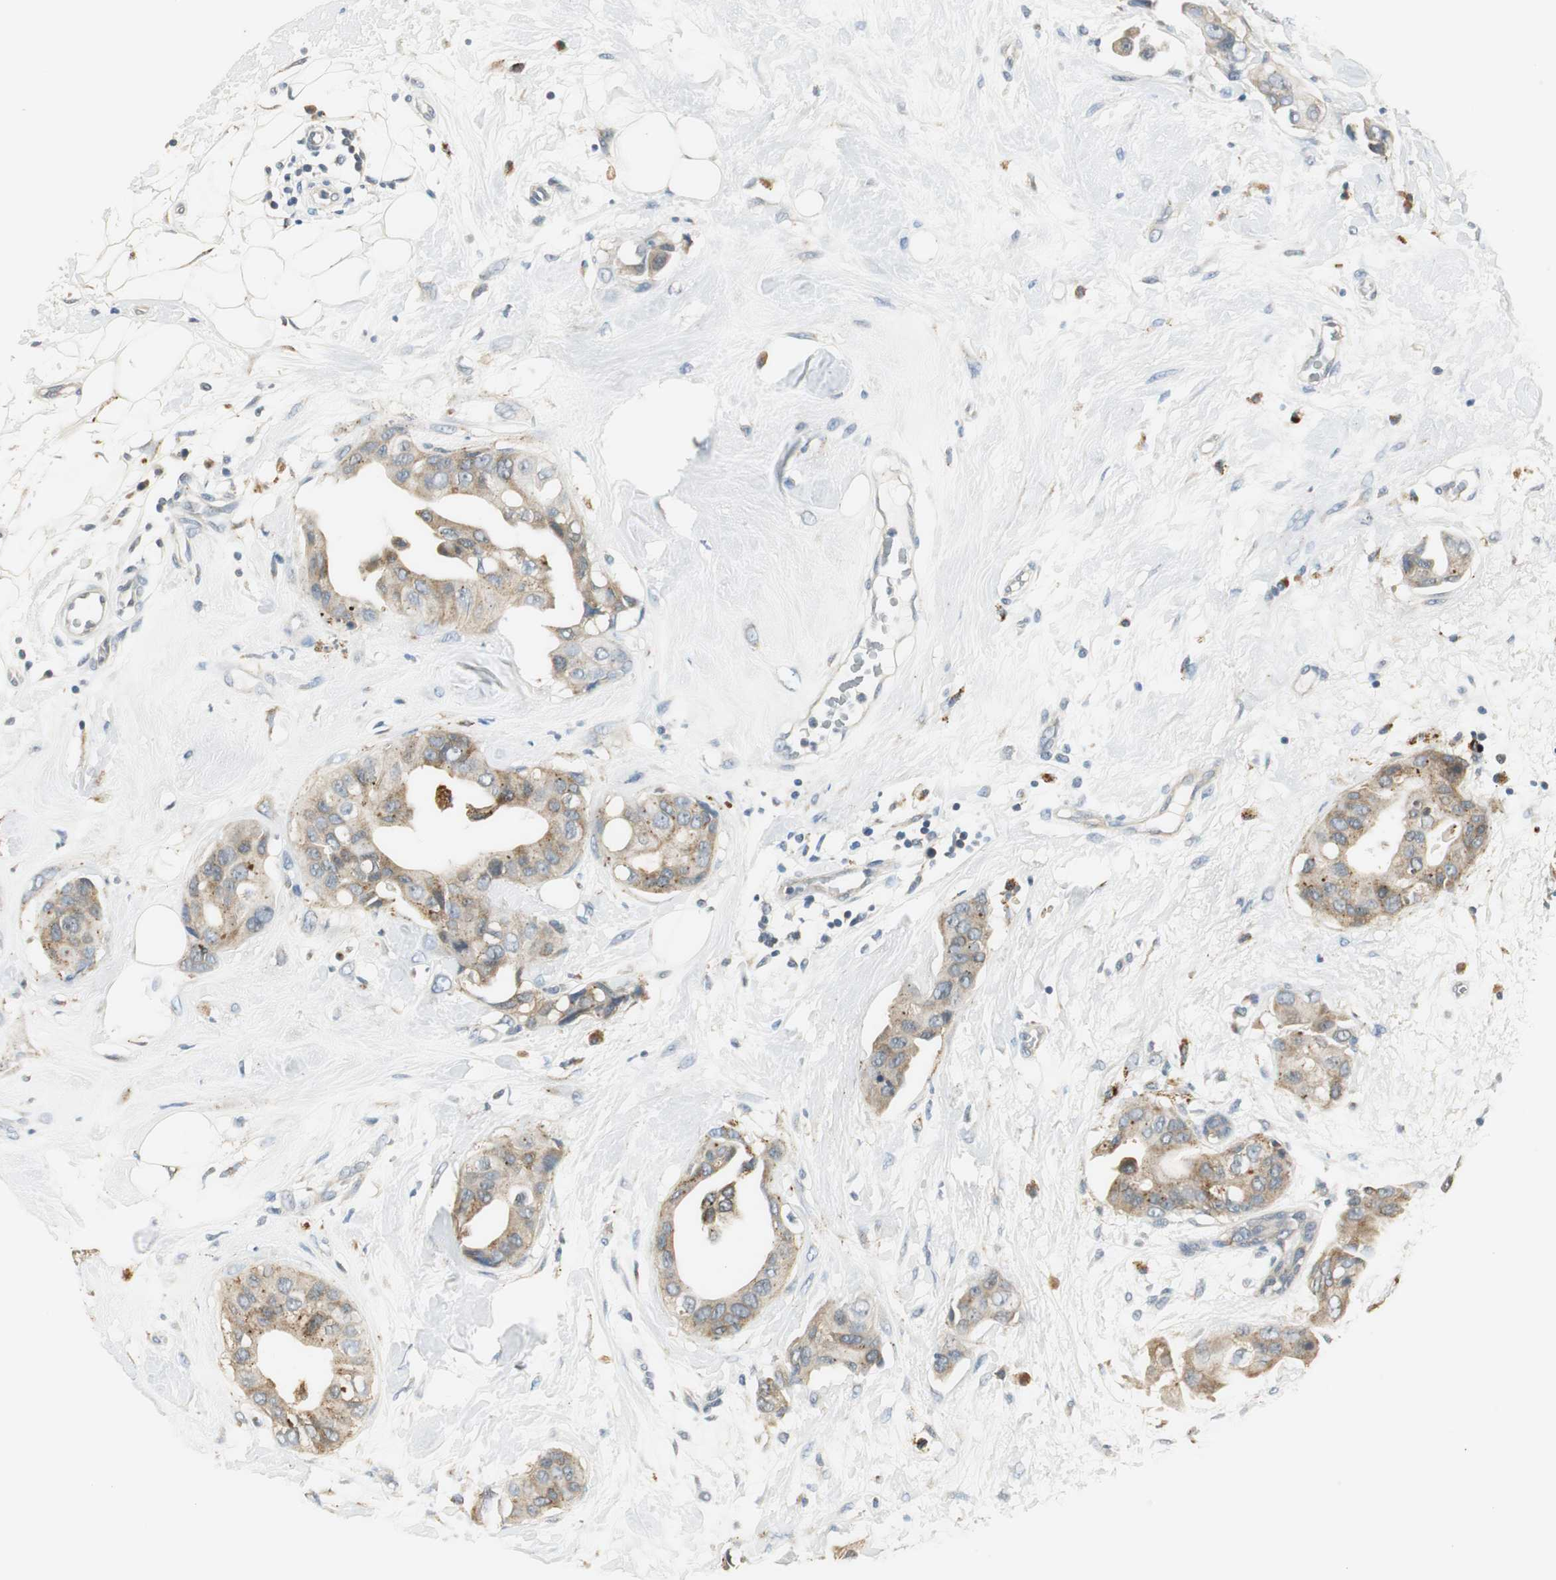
{"staining": {"intensity": "weak", "quantity": "25%-75%", "location": "cytoplasmic/membranous"}, "tissue": "breast cancer", "cell_type": "Tumor cells", "image_type": "cancer", "snomed": [{"axis": "morphology", "description": "Duct carcinoma"}, {"axis": "topography", "description": "Breast"}], "caption": "This is a photomicrograph of IHC staining of breast cancer, which shows weak positivity in the cytoplasmic/membranous of tumor cells.", "gene": "NIT1", "patient": {"sex": "female", "age": 40}}